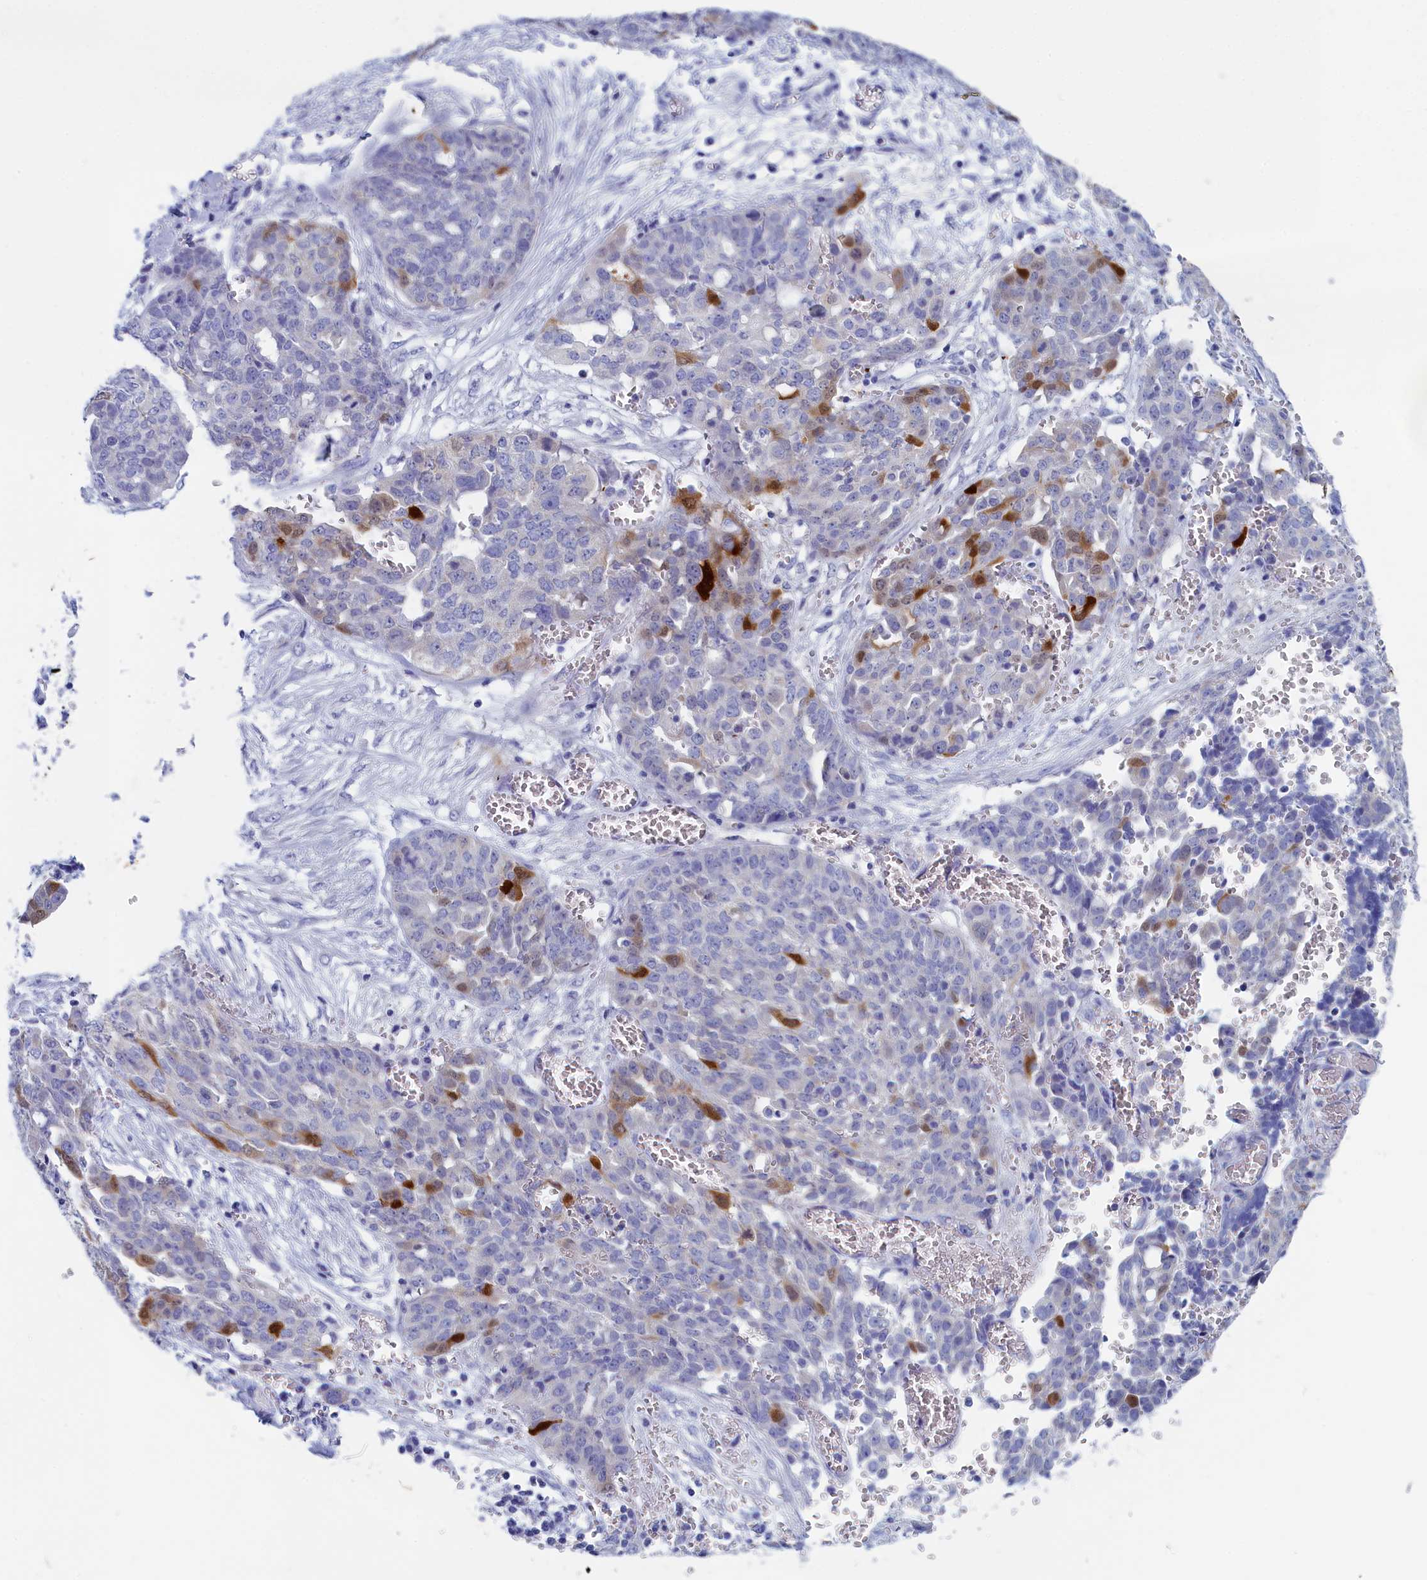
{"staining": {"intensity": "strong", "quantity": "<25%", "location": "cytoplasmic/membranous"}, "tissue": "ovarian cancer", "cell_type": "Tumor cells", "image_type": "cancer", "snomed": [{"axis": "morphology", "description": "Cystadenocarcinoma, serous, NOS"}, {"axis": "topography", "description": "Soft tissue"}, {"axis": "topography", "description": "Ovary"}], "caption": "Strong cytoplasmic/membranous protein expression is present in approximately <25% of tumor cells in ovarian serous cystadenocarcinoma.", "gene": "ANKRD2", "patient": {"sex": "female", "age": 57}}